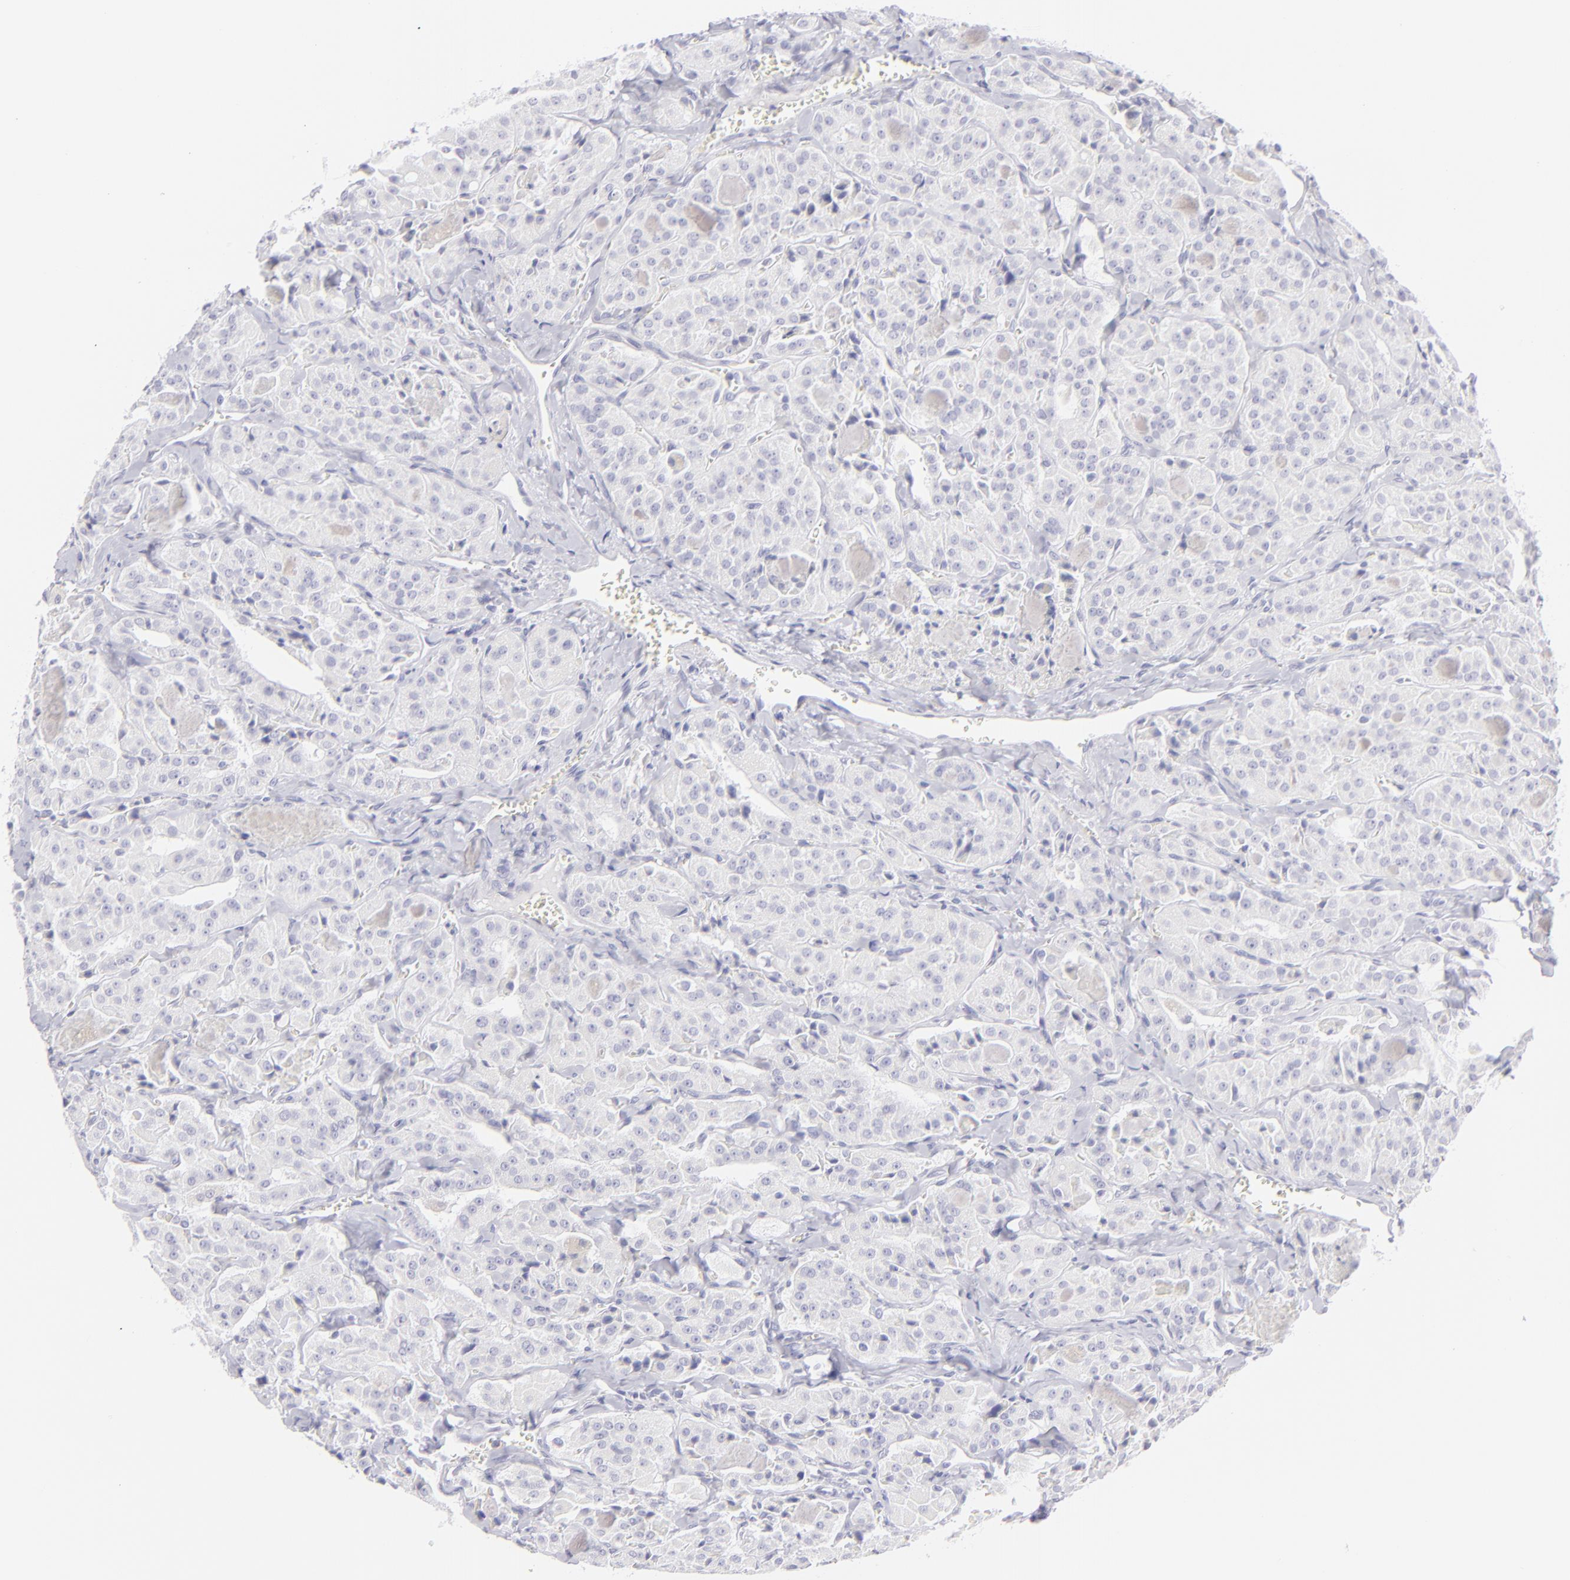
{"staining": {"intensity": "negative", "quantity": "none", "location": "none"}, "tissue": "thyroid cancer", "cell_type": "Tumor cells", "image_type": "cancer", "snomed": [{"axis": "morphology", "description": "Carcinoma, NOS"}, {"axis": "topography", "description": "Thyroid gland"}], "caption": "Human thyroid carcinoma stained for a protein using immunohistochemistry exhibits no positivity in tumor cells.", "gene": "FCER2", "patient": {"sex": "male", "age": 76}}